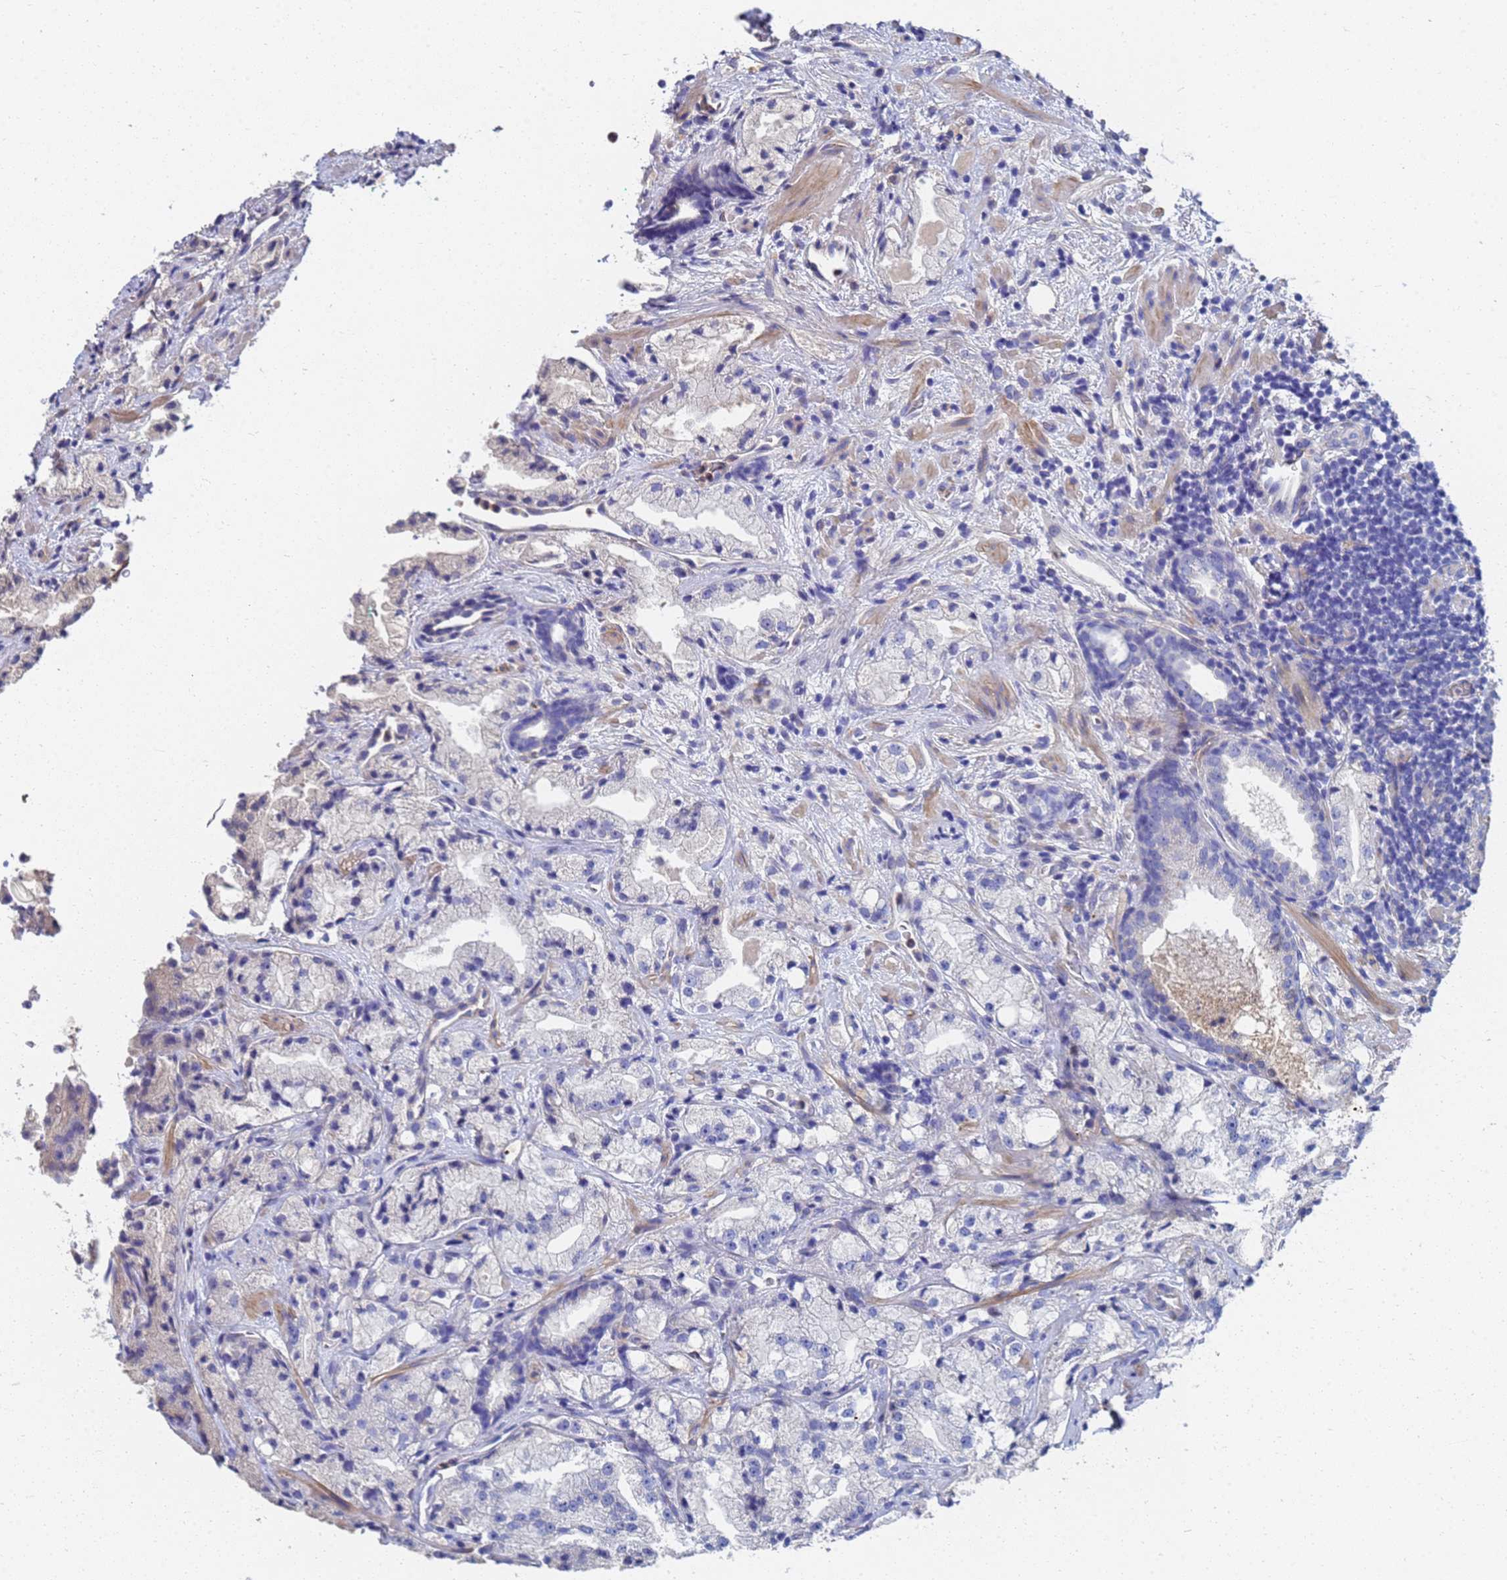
{"staining": {"intensity": "negative", "quantity": "none", "location": "none"}, "tissue": "prostate cancer", "cell_type": "Tumor cells", "image_type": "cancer", "snomed": [{"axis": "morphology", "description": "Adenocarcinoma, High grade"}, {"axis": "topography", "description": "Prostate"}], "caption": "DAB immunohistochemical staining of human high-grade adenocarcinoma (prostate) displays no significant positivity in tumor cells.", "gene": "LBX2", "patient": {"sex": "male", "age": 64}}